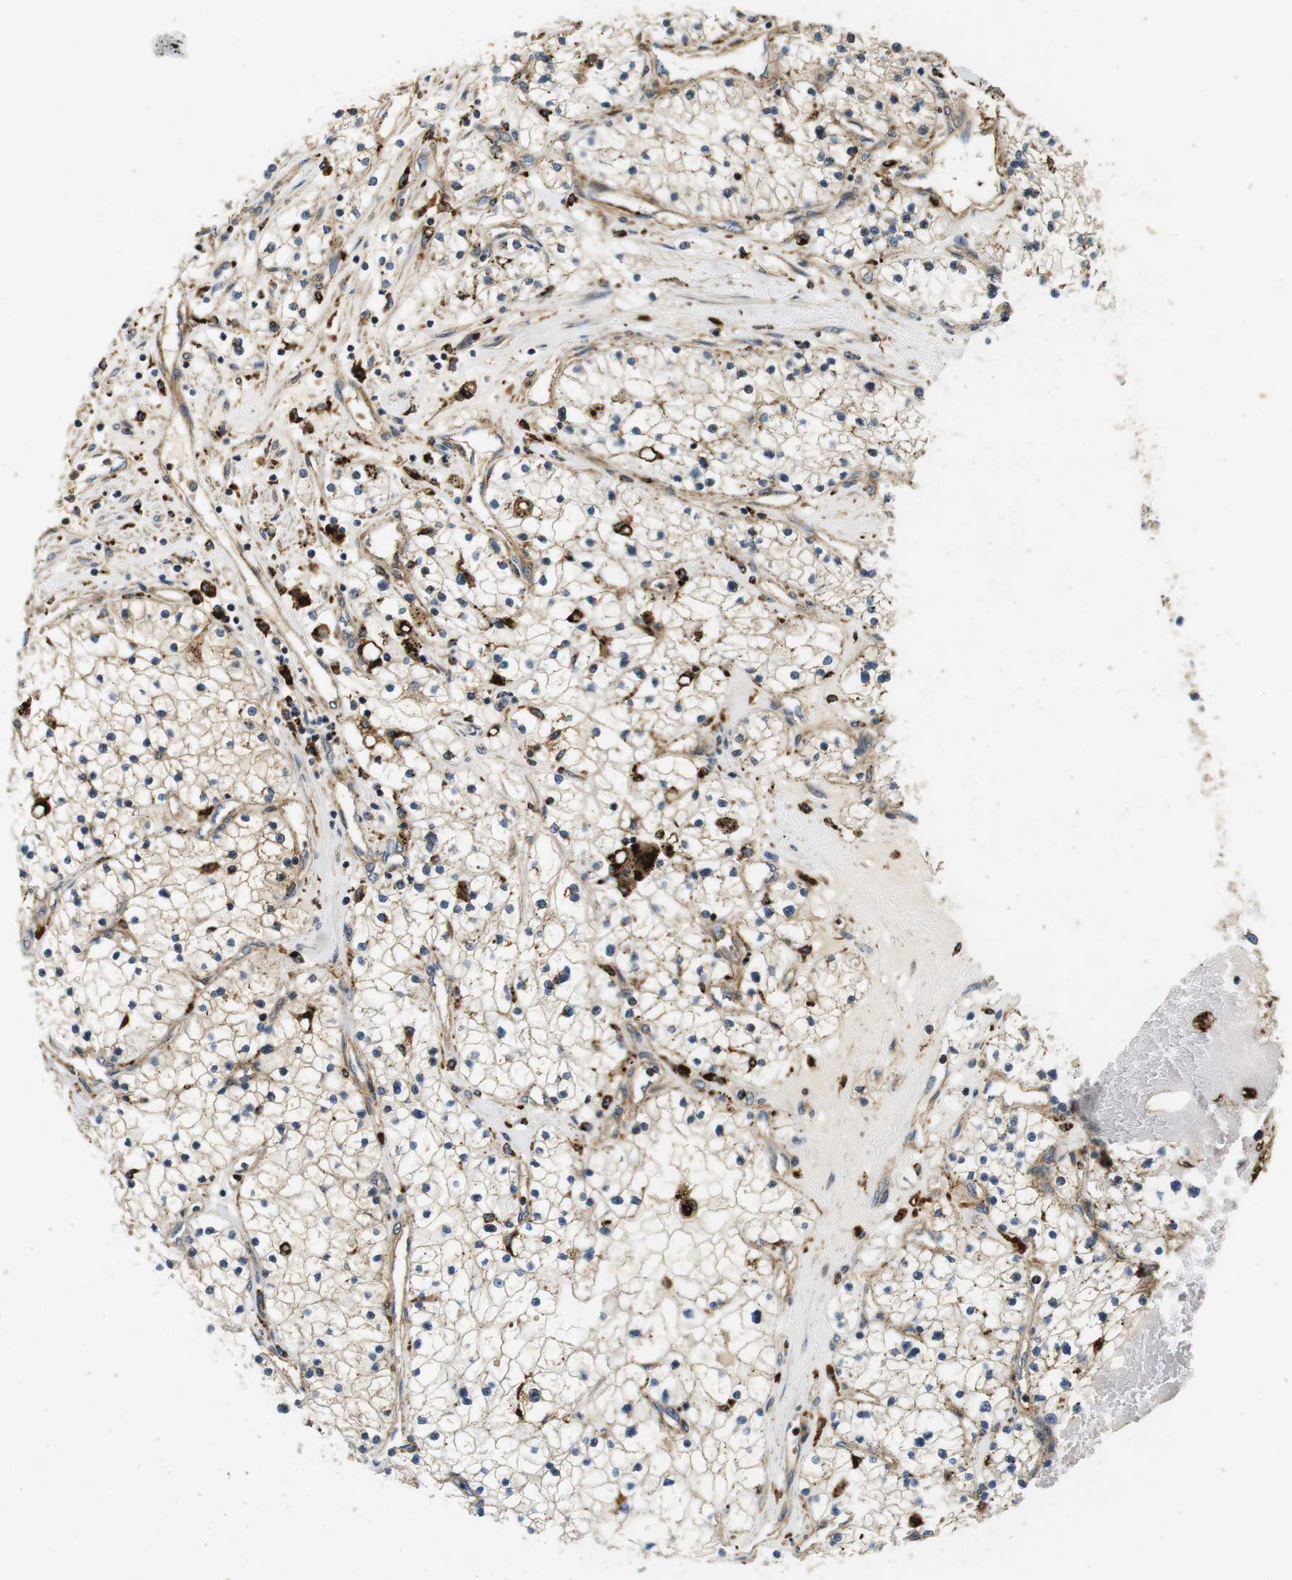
{"staining": {"intensity": "negative", "quantity": "none", "location": "none"}, "tissue": "renal cancer", "cell_type": "Tumor cells", "image_type": "cancer", "snomed": [{"axis": "morphology", "description": "Adenocarcinoma, NOS"}, {"axis": "topography", "description": "Kidney"}], "caption": "Immunohistochemistry (IHC) photomicrograph of human renal cancer stained for a protein (brown), which reveals no staining in tumor cells. Brightfield microscopy of immunohistochemistry stained with DAB (brown) and hematoxylin (blue), captured at high magnification.", "gene": "TXNRD1", "patient": {"sex": "male", "age": 68}}